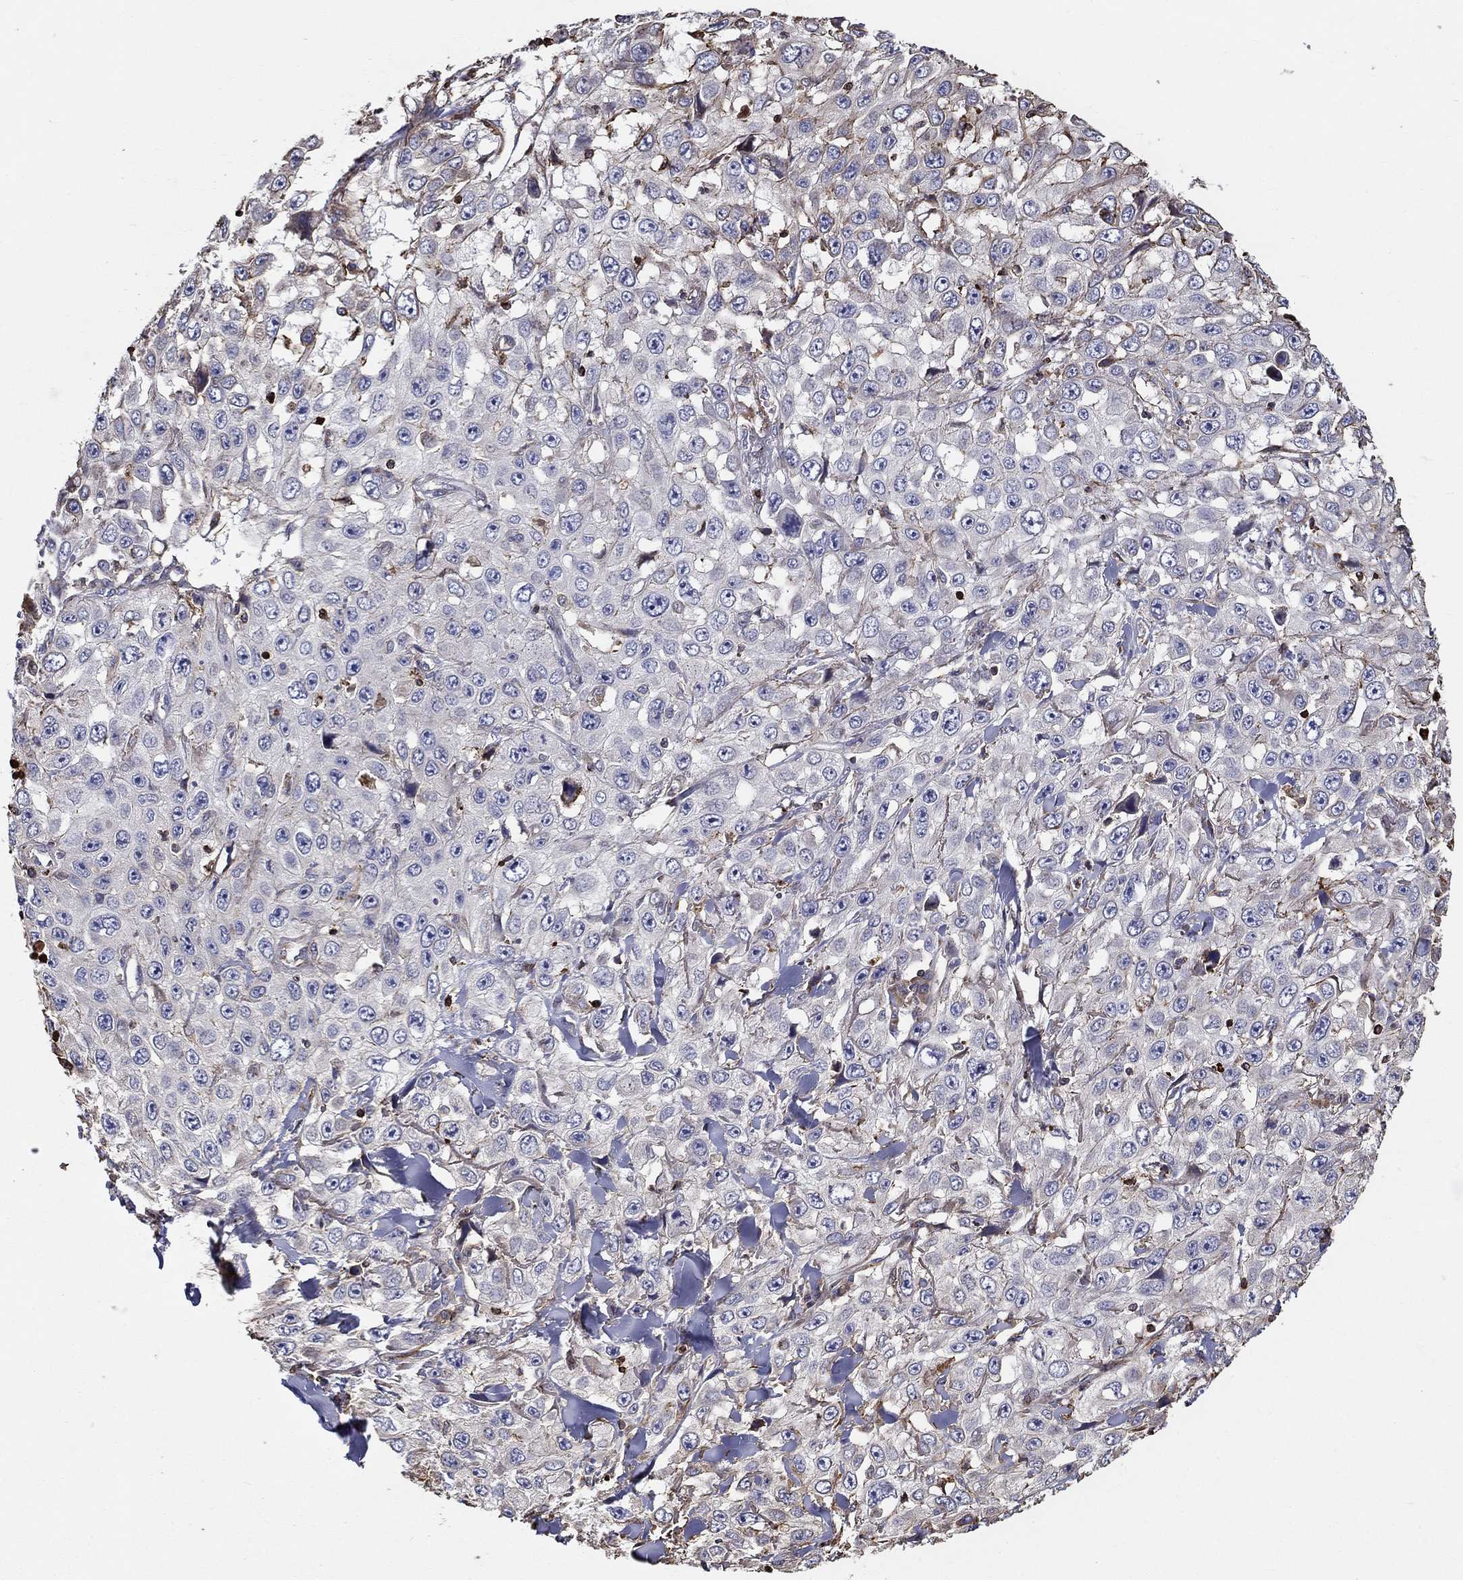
{"staining": {"intensity": "weak", "quantity": ">75%", "location": "cytoplasmic/membranous"}, "tissue": "skin cancer", "cell_type": "Tumor cells", "image_type": "cancer", "snomed": [{"axis": "morphology", "description": "Squamous cell carcinoma, NOS"}, {"axis": "topography", "description": "Skin"}], "caption": "Skin cancer (squamous cell carcinoma) stained for a protein (brown) shows weak cytoplasmic/membranous positive positivity in about >75% of tumor cells.", "gene": "NPHP1", "patient": {"sex": "male", "age": 82}}